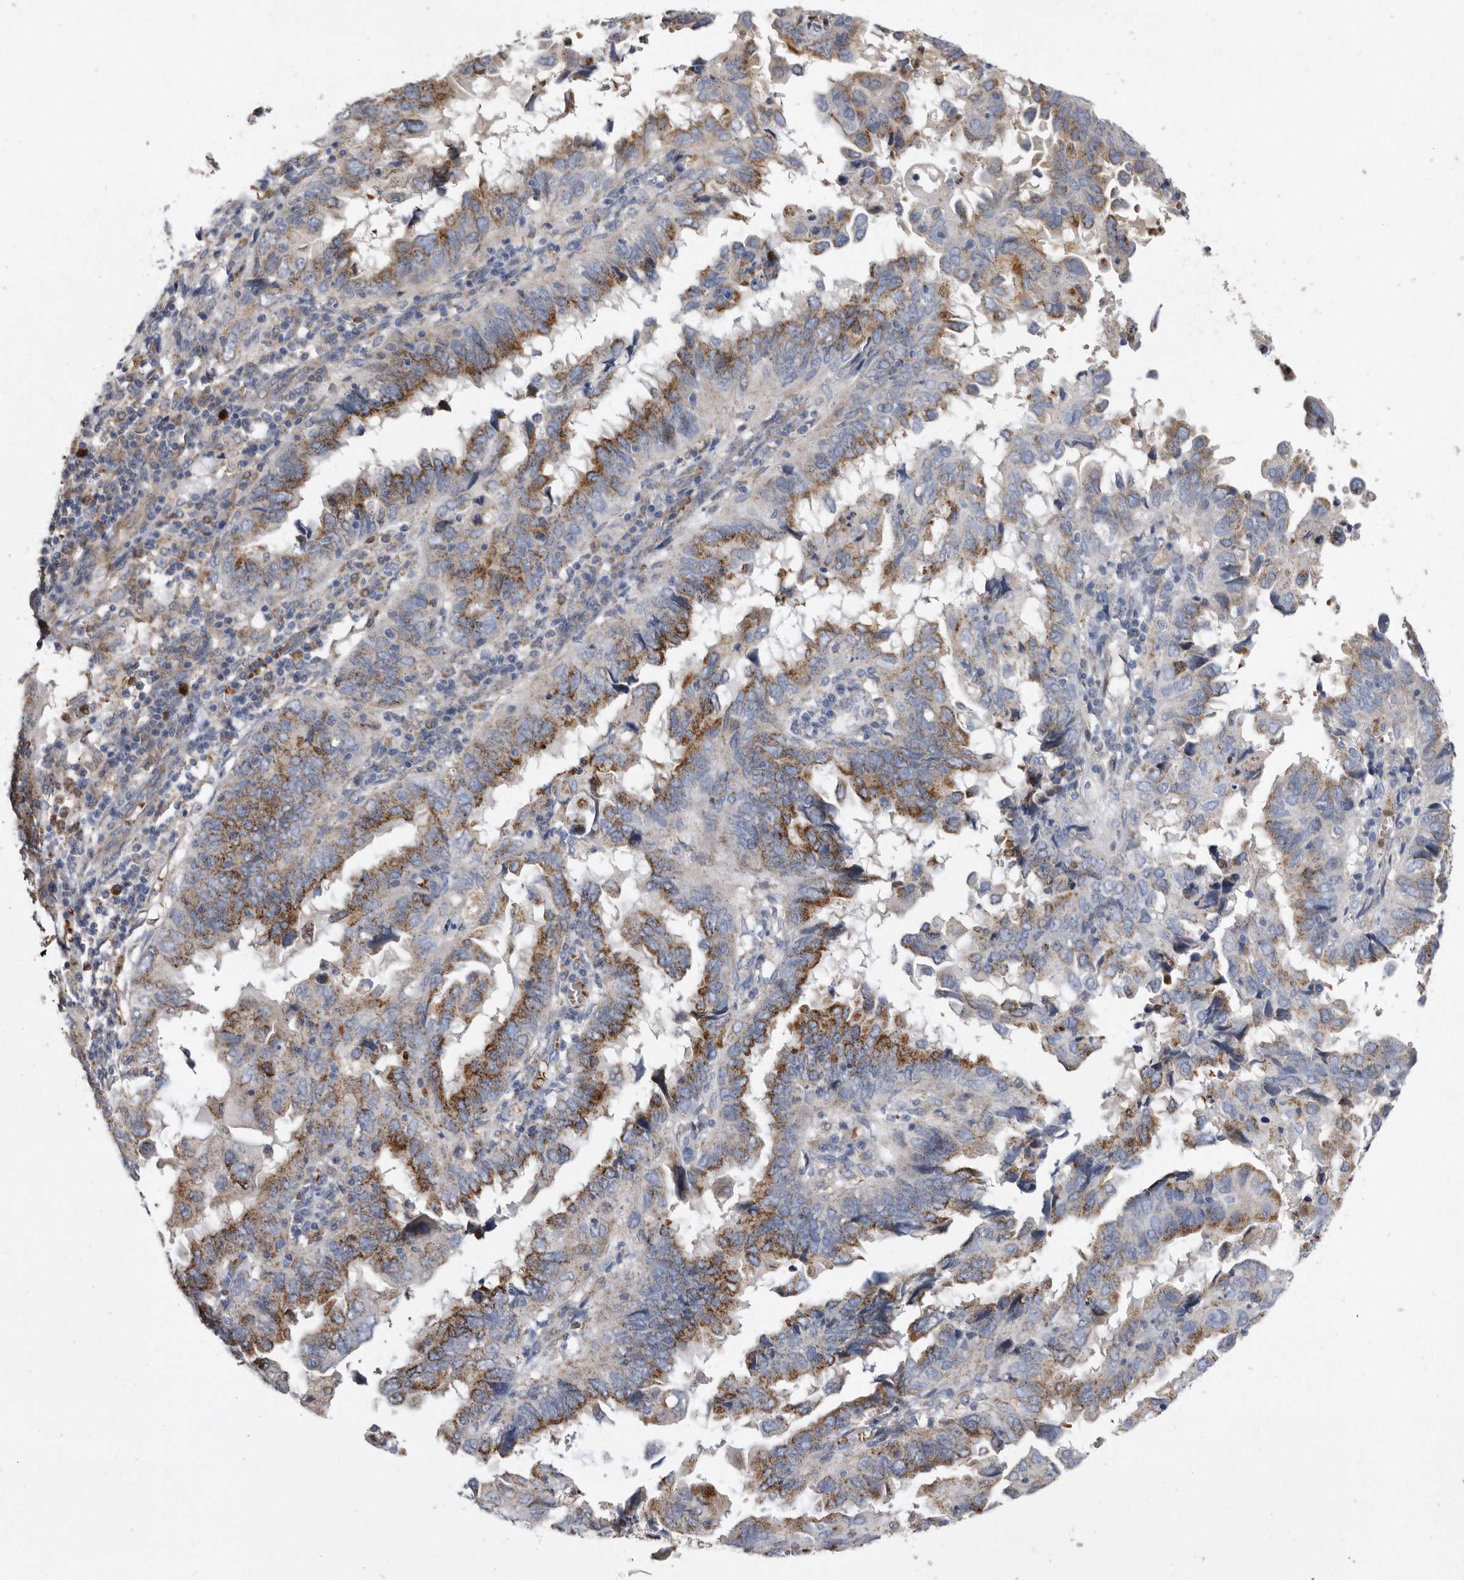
{"staining": {"intensity": "moderate", "quantity": ">75%", "location": "cytoplasmic/membranous"}, "tissue": "endometrial cancer", "cell_type": "Tumor cells", "image_type": "cancer", "snomed": [{"axis": "morphology", "description": "Adenocarcinoma, NOS"}, {"axis": "topography", "description": "Uterus"}], "caption": "Immunohistochemistry histopathology image of neoplastic tissue: human endometrial adenocarcinoma stained using IHC demonstrates medium levels of moderate protein expression localized specifically in the cytoplasmic/membranous of tumor cells, appearing as a cytoplasmic/membranous brown color.", "gene": "CRISPLD2", "patient": {"sex": "female", "age": 77}}